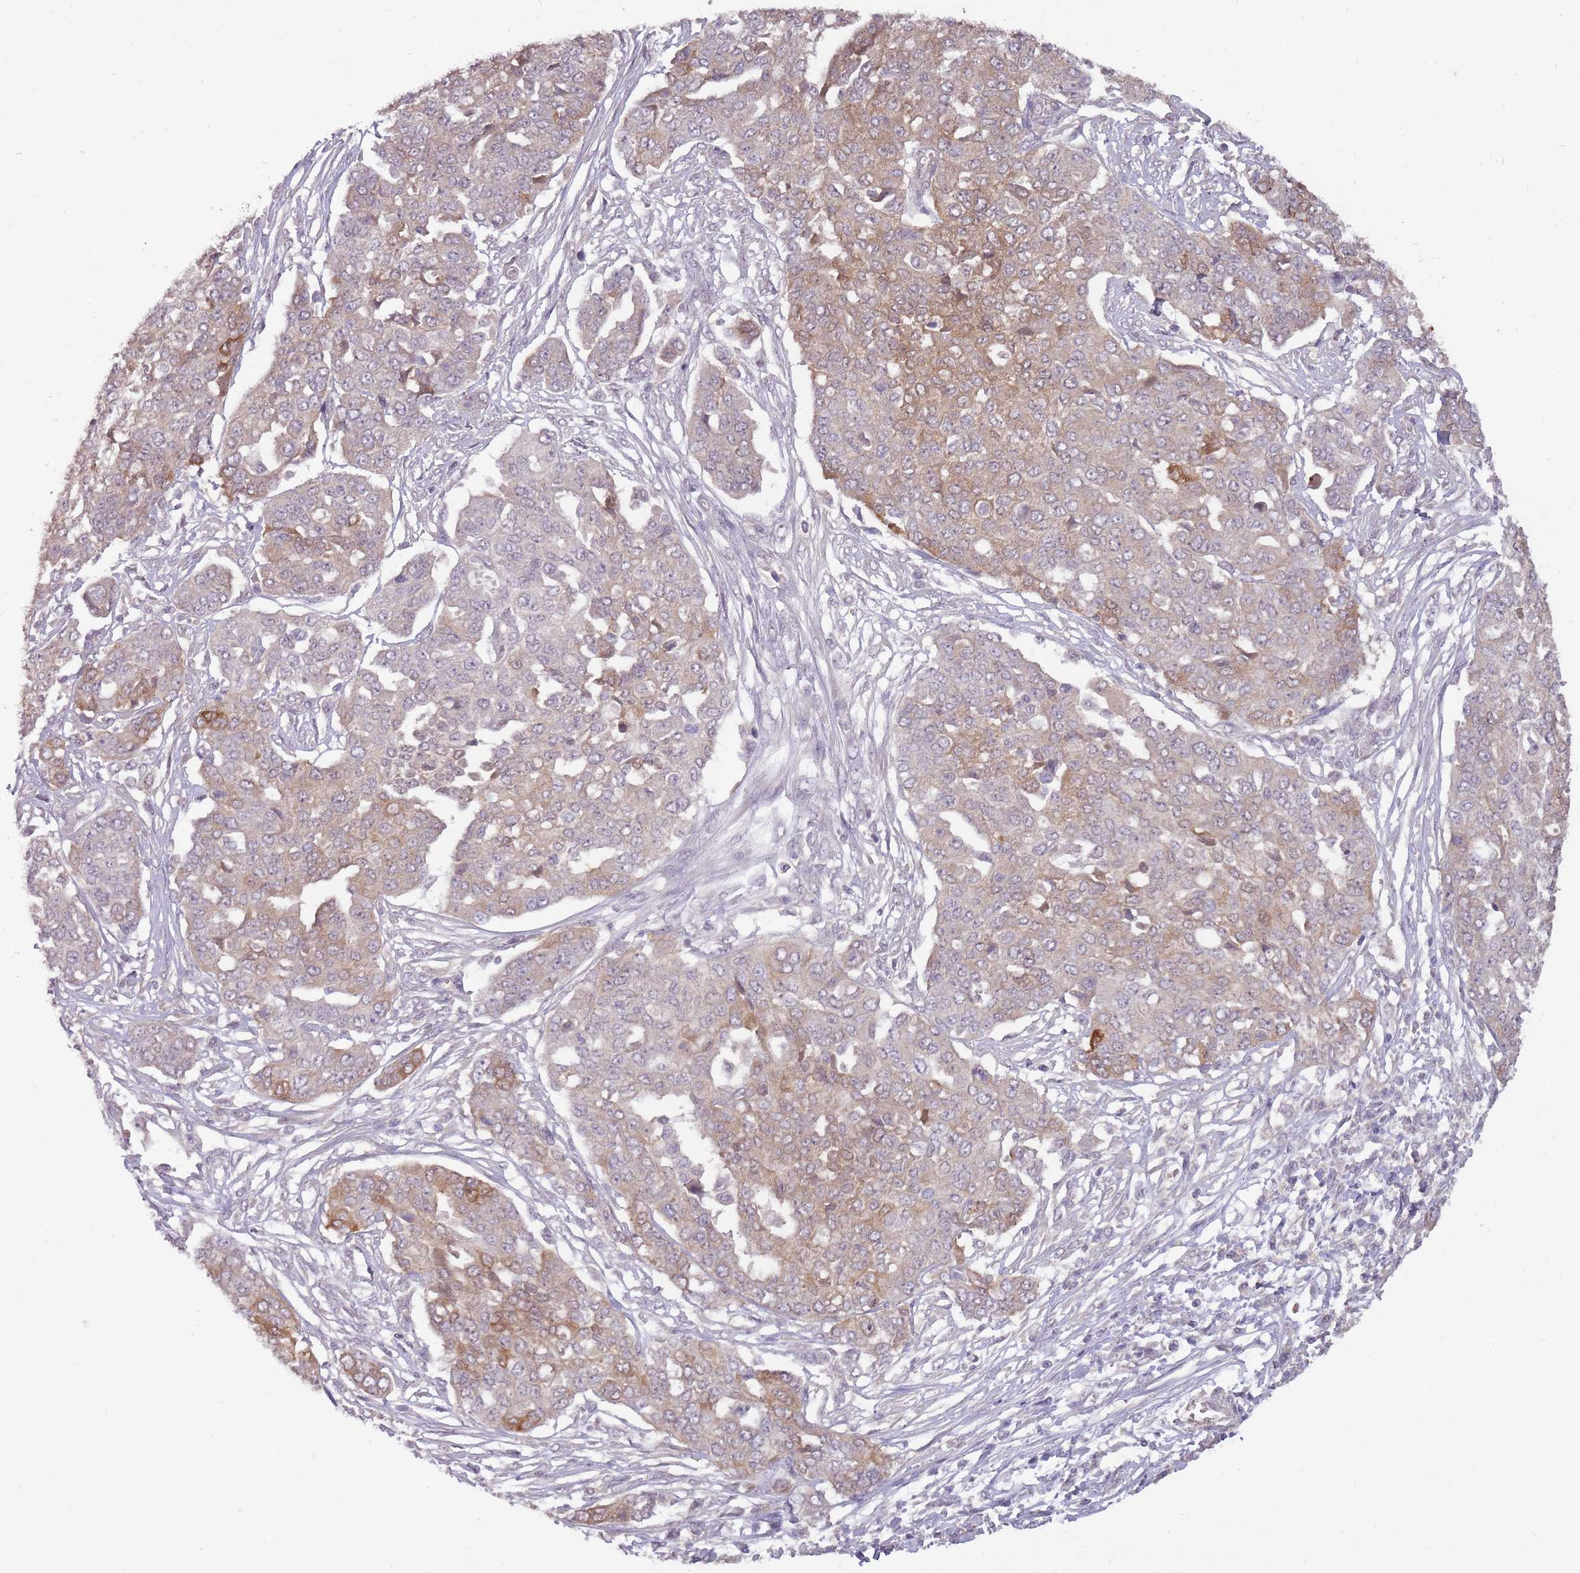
{"staining": {"intensity": "moderate", "quantity": "<25%", "location": "cytoplasmic/membranous"}, "tissue": "ovarian cancer", "cell_type": "Tumor cells", "image_type": "cancer", "snomed": [{"axis": "morphology", "description": "Cystadenocarcinoma, serous, NOS"}, {"axis": "topography", "description": "Soft tissue"}, {"axis": "topography", "description": "Ovary"}], "caption": "Protein analysis of serous cystadenocarcinoma (ovarian) tissue reveals moderate cytoplasmic/membranous positivity in approximately <25% of tumor cells.", "gene": "LRATD2", "patient": {"sex": "female", "age": 57}}